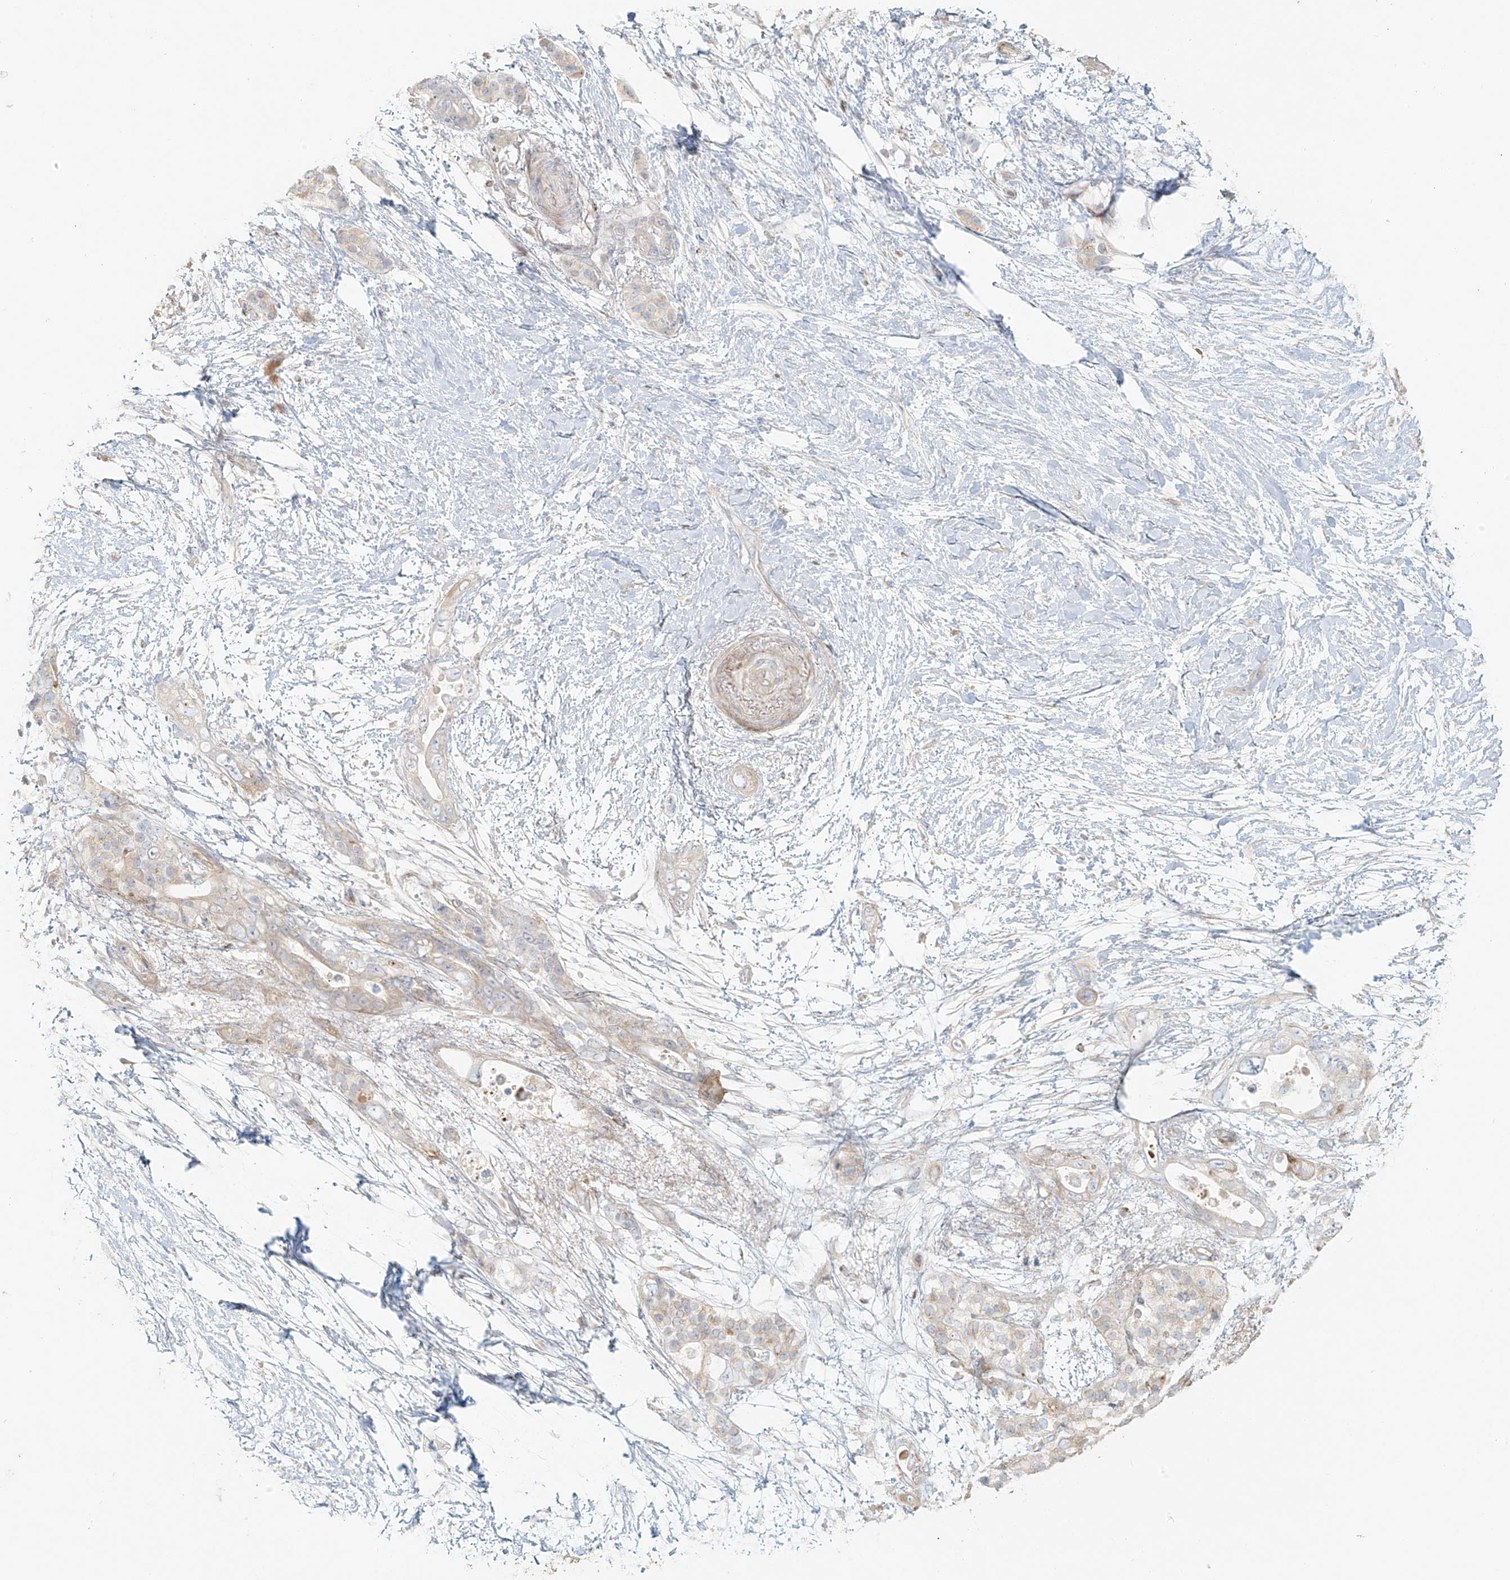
{"staining": {"intensity": "weak", "quantity": "<25%", "location": "cytoplasmic/membranous"}, "tissue": "pancreatic cancer", "cell_type": "Tumor cells", "image_type": "cancer", "snomed": [{"axis": "morphology", "description": "Adenocarcinoma, NOS"}, {"axis": "topography", "description": "Pancreas"}], "caption": "Tumor cells are negative for protein expression in human pancreatic adenocarcinoma.", "gene": "MIPEP", "patient": {"sex": "male", "age": 53}}